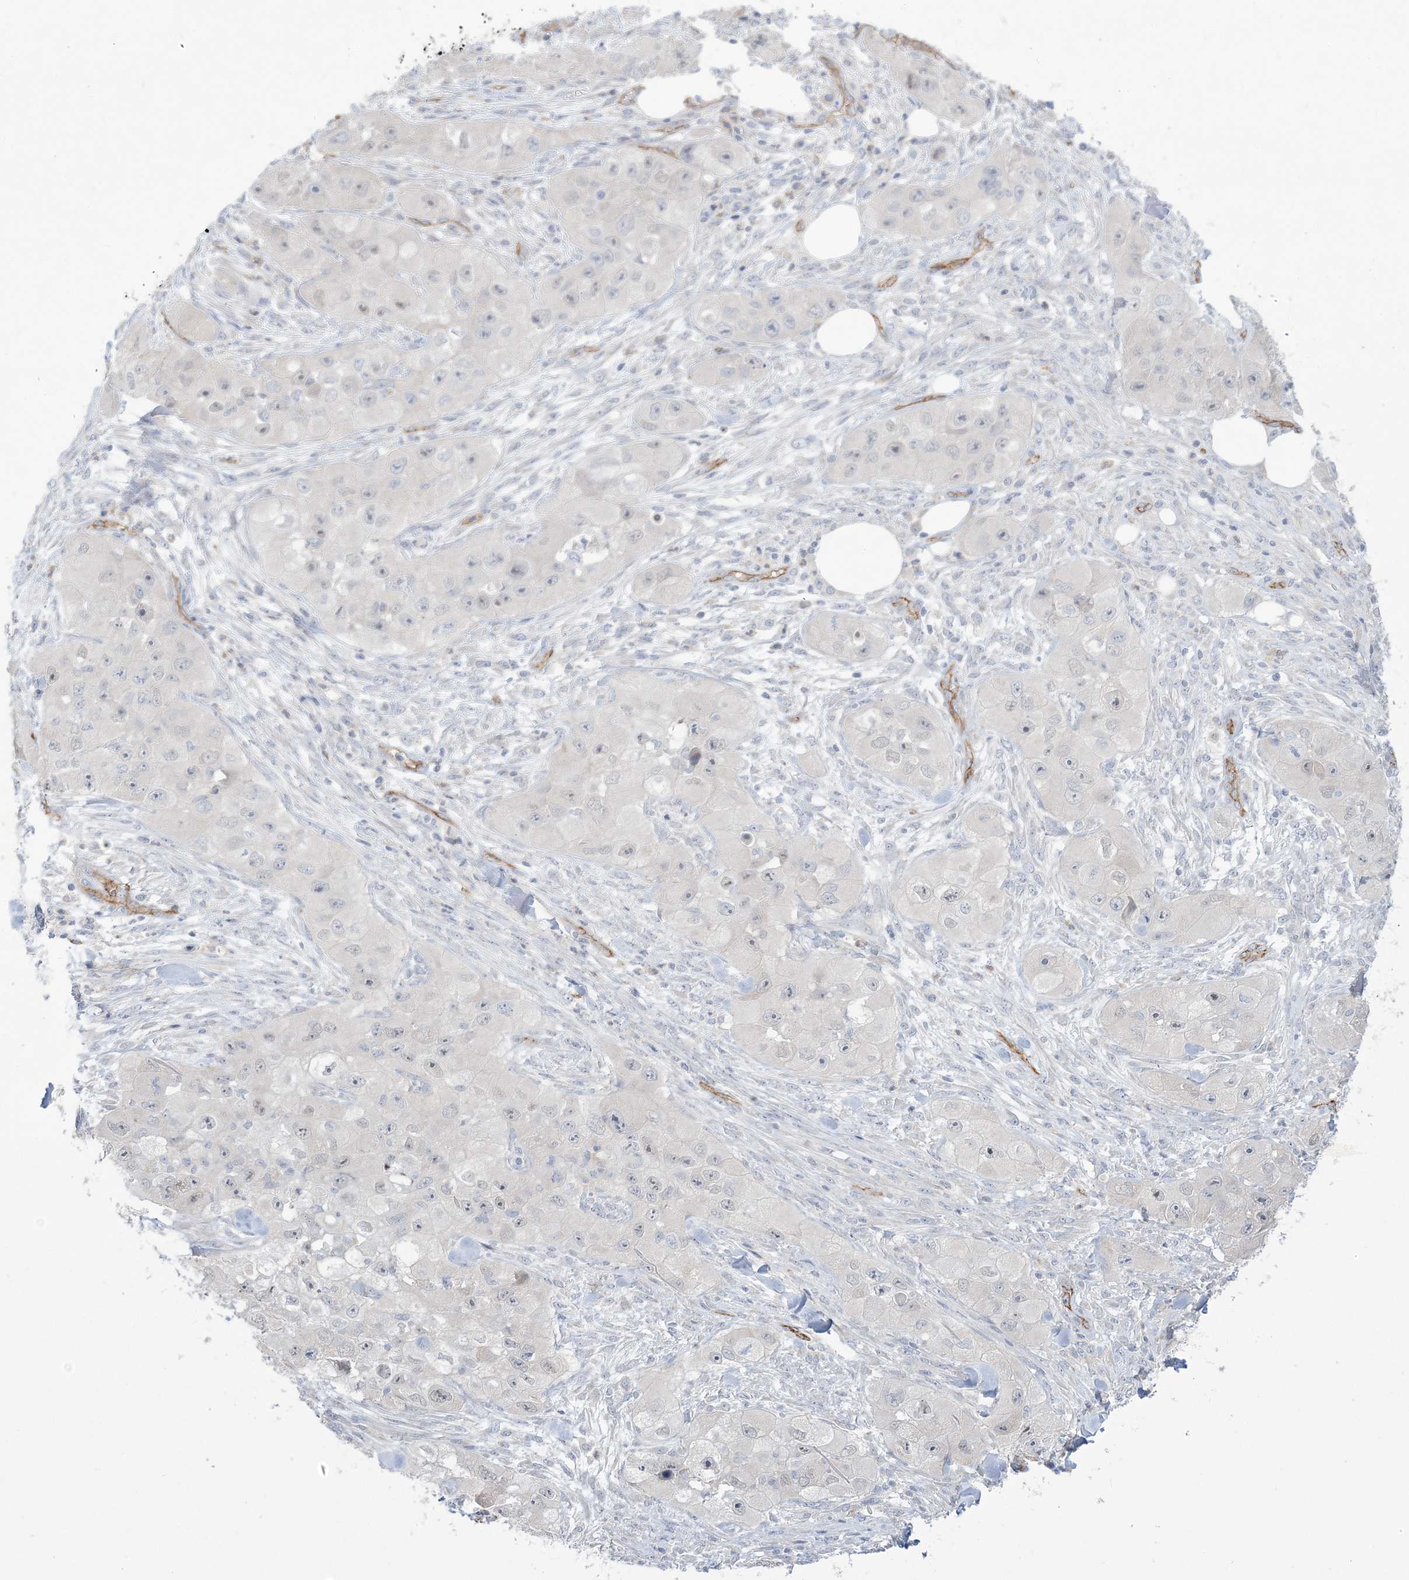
{"staining": {"intensity": "negative", "quantity": "none", "location": "none"}, "tissue": "skin cancer", "cell_type": "Tumor cells", "image_type": "cancer", "snomed": [{"axis": "morphology", "description": "Squamous cell carcinoma, NOS"}, {"axis": "topography", "description": "Skin"}, {"axis": "topography", "description": "Subcutis"}], "caption": "A high-resolution micrograph shows immunohistochemistry (IHC) staining of squamous cell carcinoma (skin), which displays no significant positivity in tumor cells.", "gene": "FARSB", "patient": {"sex": "male", "age": 73}}